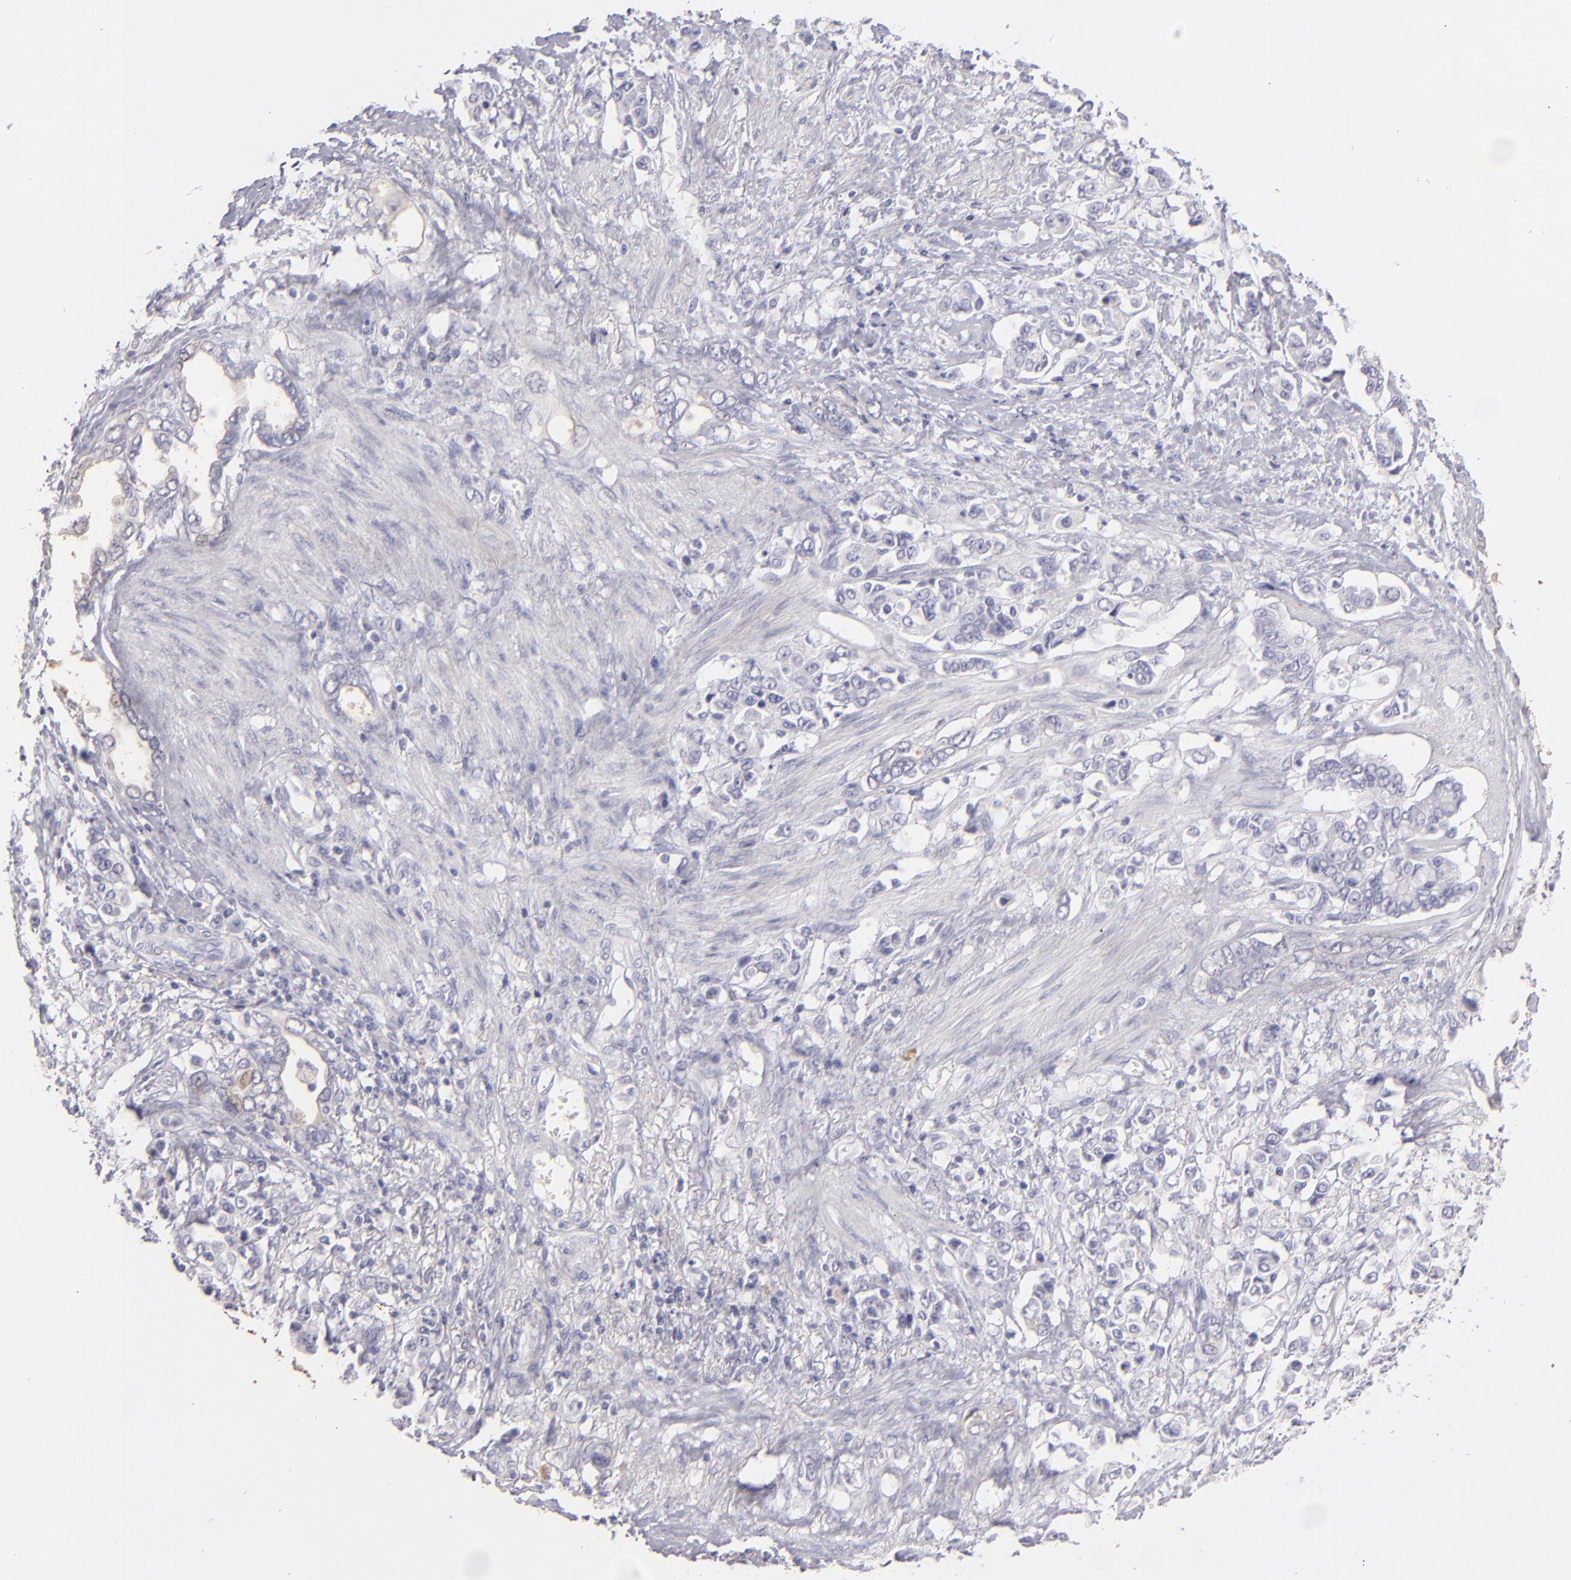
{"staining": {"intensity": "negative", "quantity": "none", "location": "none"}, "tissue": "stomach cancer", "cell_type": "Tumor cells", "image_type": "cancer", "snomed": [{"axis": "morphology", "description": "Adenocarcinoma, NOS"}, {"axis": "topography", "description": "Stomach"}], "caption": "Tumor cells are negative for brown protein staining in stomach cancer.", "gene": "TNNC1", "patient": {"sex": "male", "age": 78}}